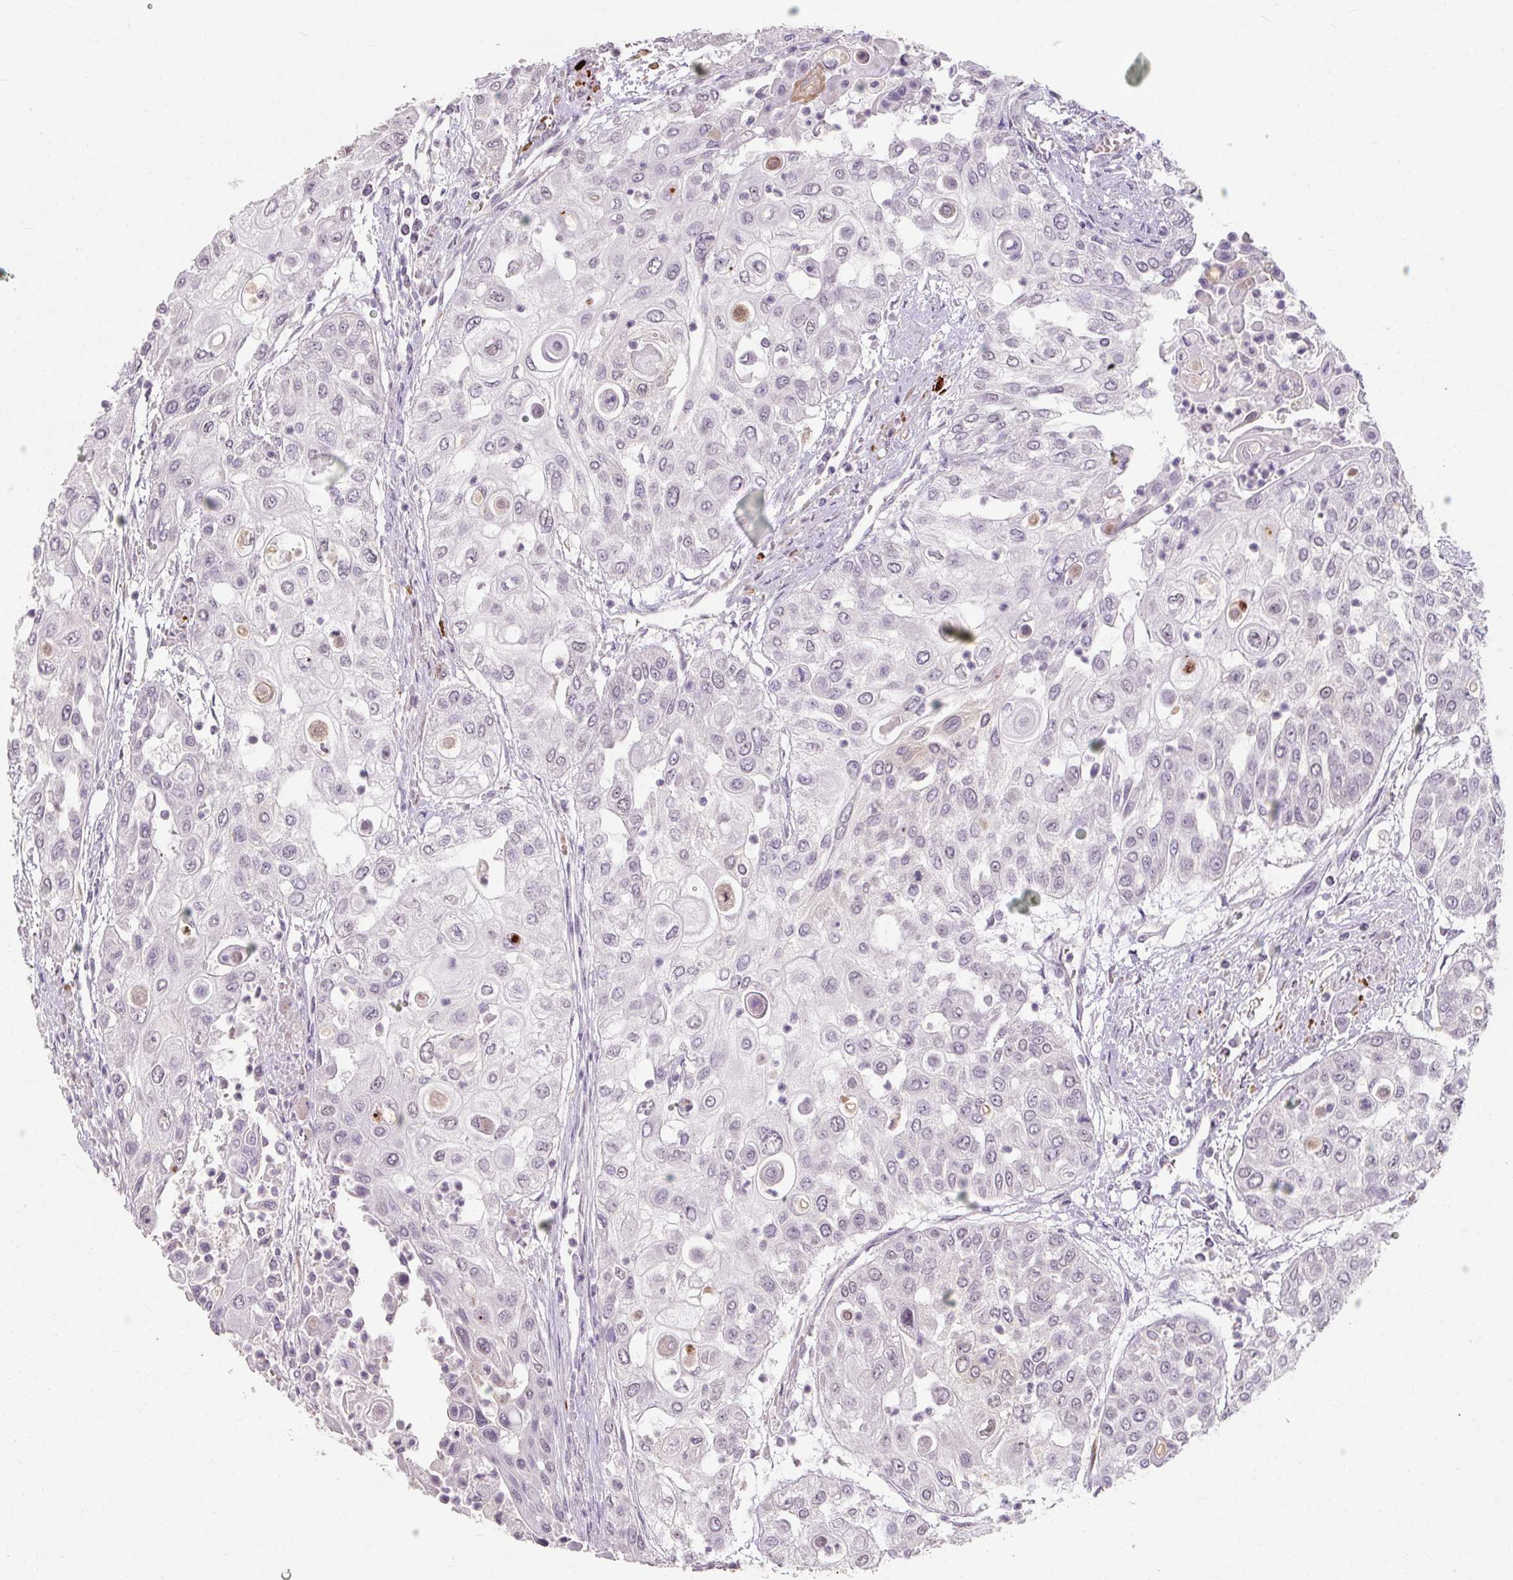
{"staining": {"intensity": "negative", "quantity": "none", "location": "none"}, "tissue": "urothelial cancer", "cell_type": "Tumor cells", "image_type": "cancer", "snomed": [{"axis": "morphology", "description": "Urothelial carcinoma, High grade"}, {"axis": "topography", "description": "Urinary bladder"}], "caption": "Protein analysis of urothelial cancer exhibits no significant expression in tumor cells.", "gene": "ZFTRAF1", "patient": {"sex": "female", "age": 79}}